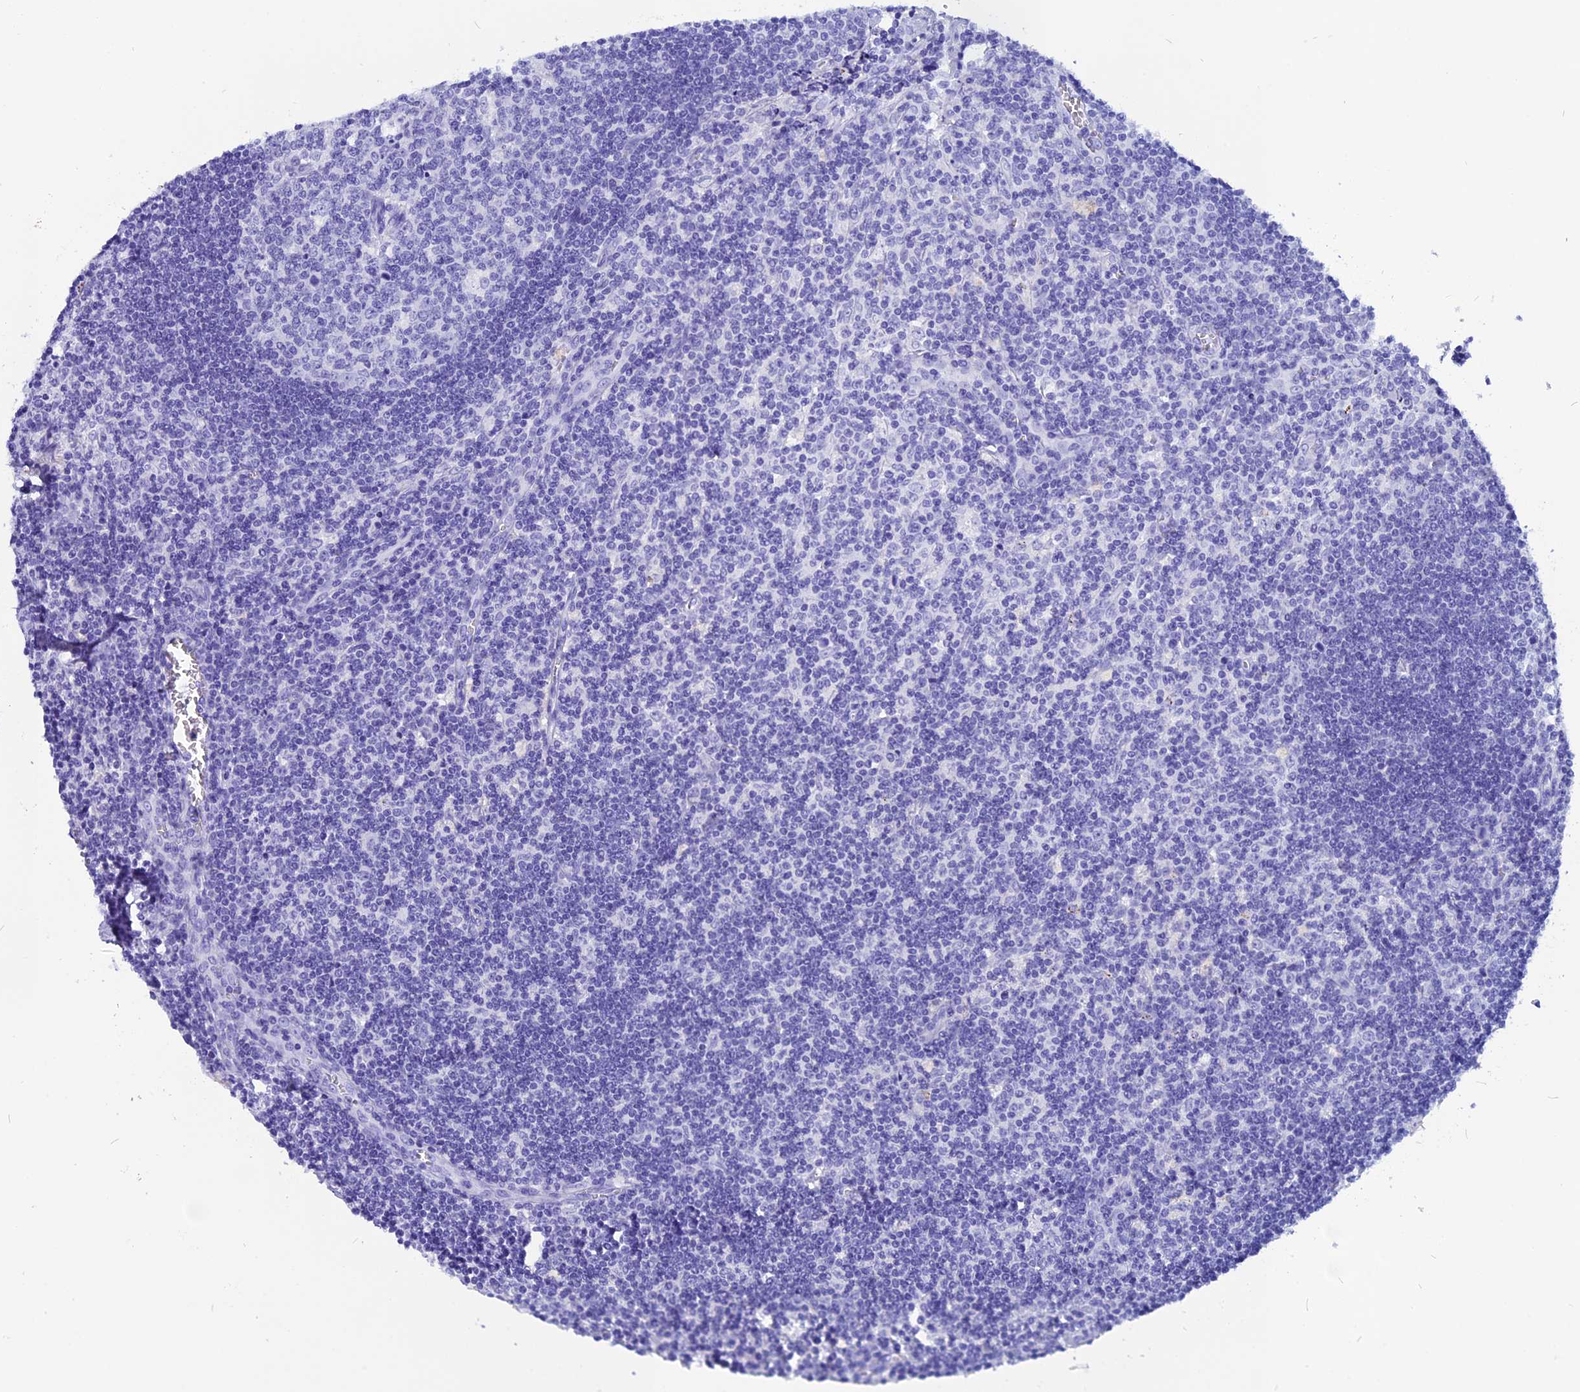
{"staining": {"intensity": "negative", "quantity": "none", "location": "none"}, "tissue": "lymph node", "cell_type": "Germinal center cells", "image_type": "normal", "snomed": [{"axis": "morphology", "description": "Normal tissue, NOS"}, {"axis": "topography", "description": "Lymph node"}], "caption": "A high-resolution image shows IHC staining of benign lymph node, which displays no significant expression in germinal center cells. (DAB immunohistochemistry with hematoxylin counter stain).", "gene": "ANKRD29", "patient": {"sex": "male", "age": 58}}